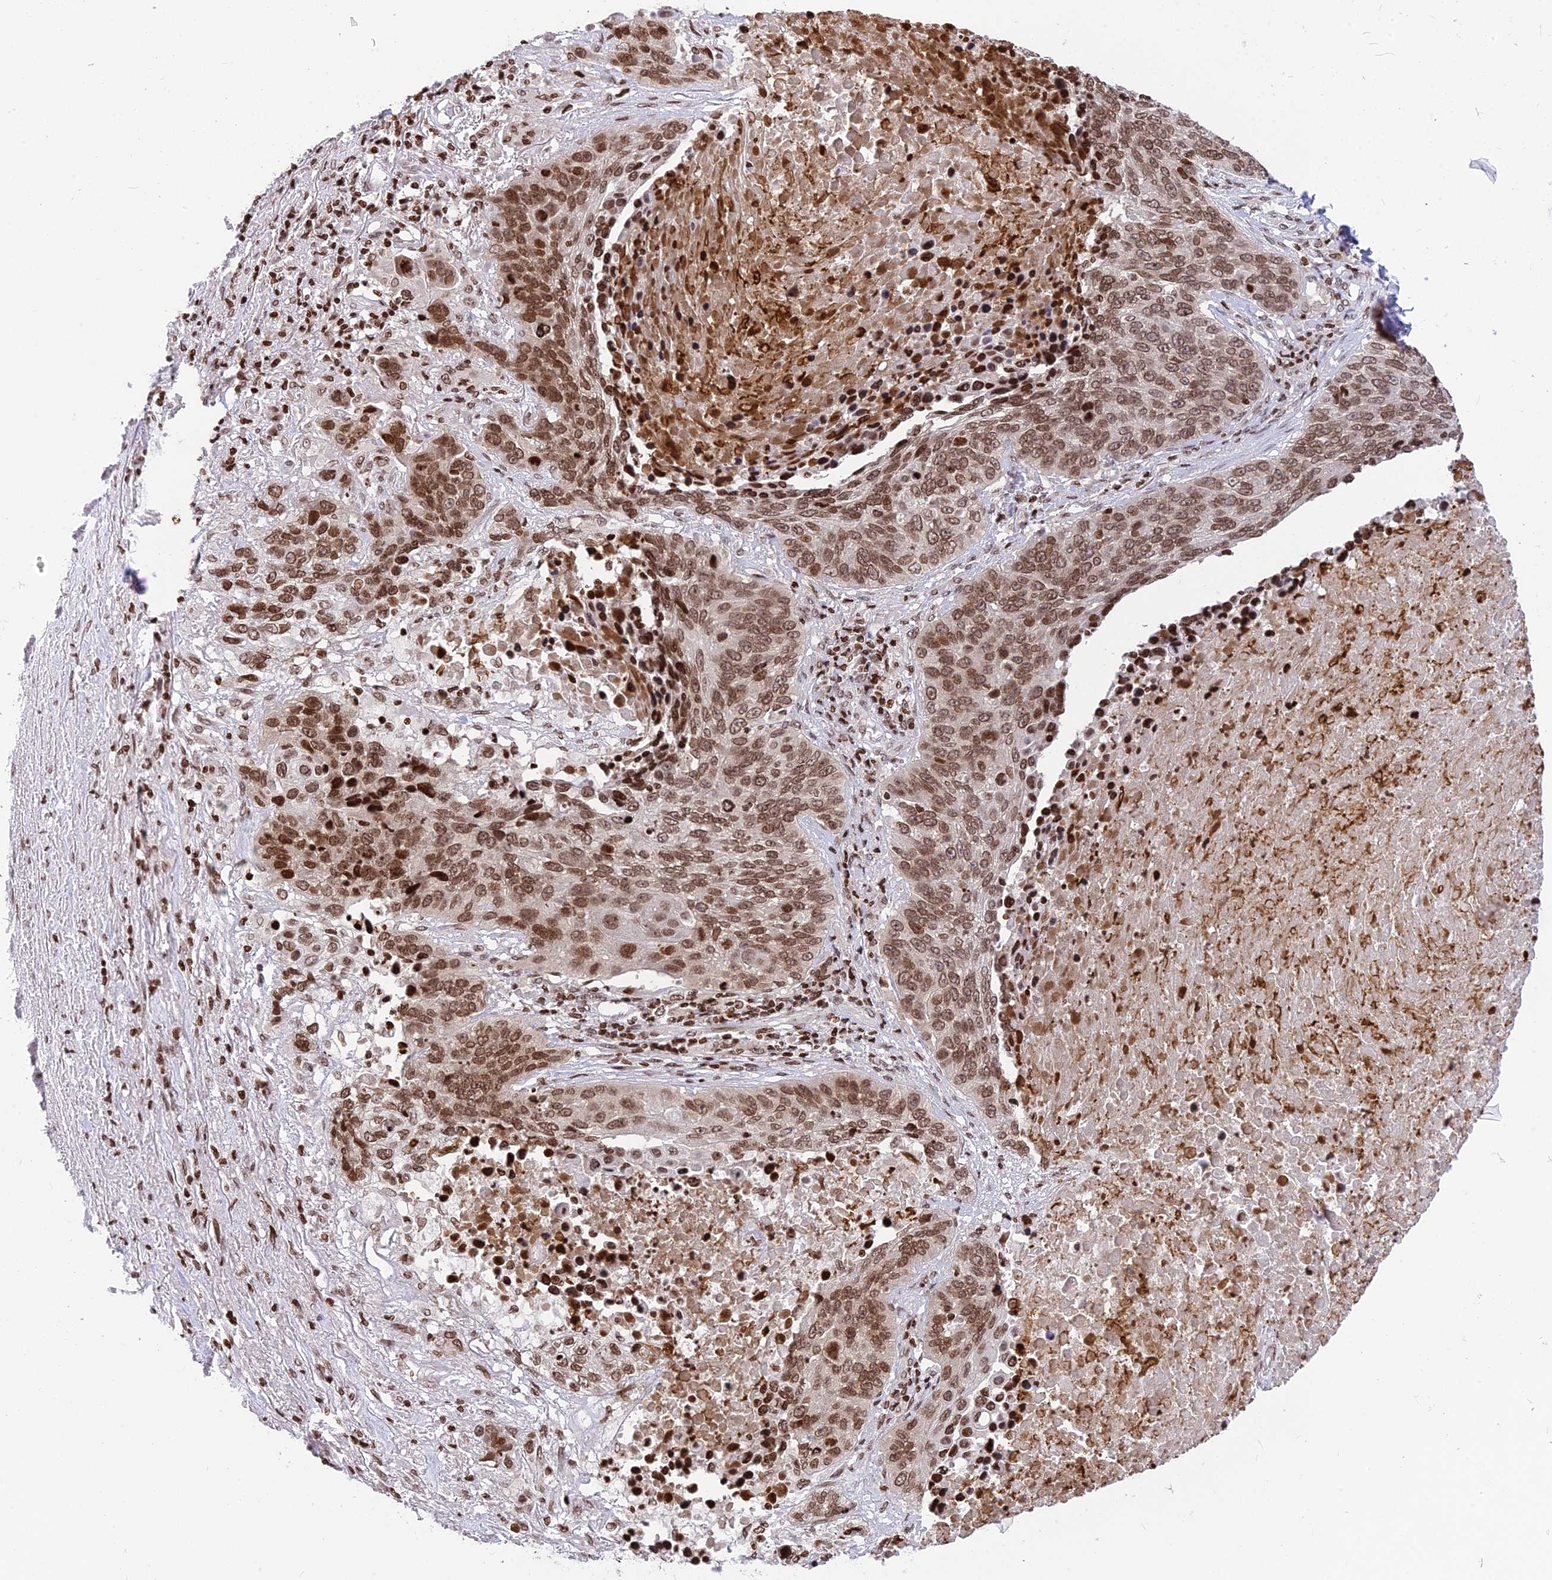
{"staining": {"intensity": "moderate", "quantity": ">75%", "location": "nuclear"}, "tissue": "lung cancer", "cell_type": "Tumor cells", "image_type": "cancer", "snomed": [{"axis": "morphology", "description": "Normal tissue, NOS"}, {"axis": "morphology", "description": "Squamous cell carcinoma, NOS"}, {"axis": "topography", "description": "Lymph node"}, {"axis": "topography", "description": "Lung"}], "caption": "Human squamous cell carcinoma (lung) stained with a brown dye shows moderate nuclear positive positivity in approximately >75% of tumor cells.", "gene": "TET2", "patient": {"sex": "male", "age": 66}}